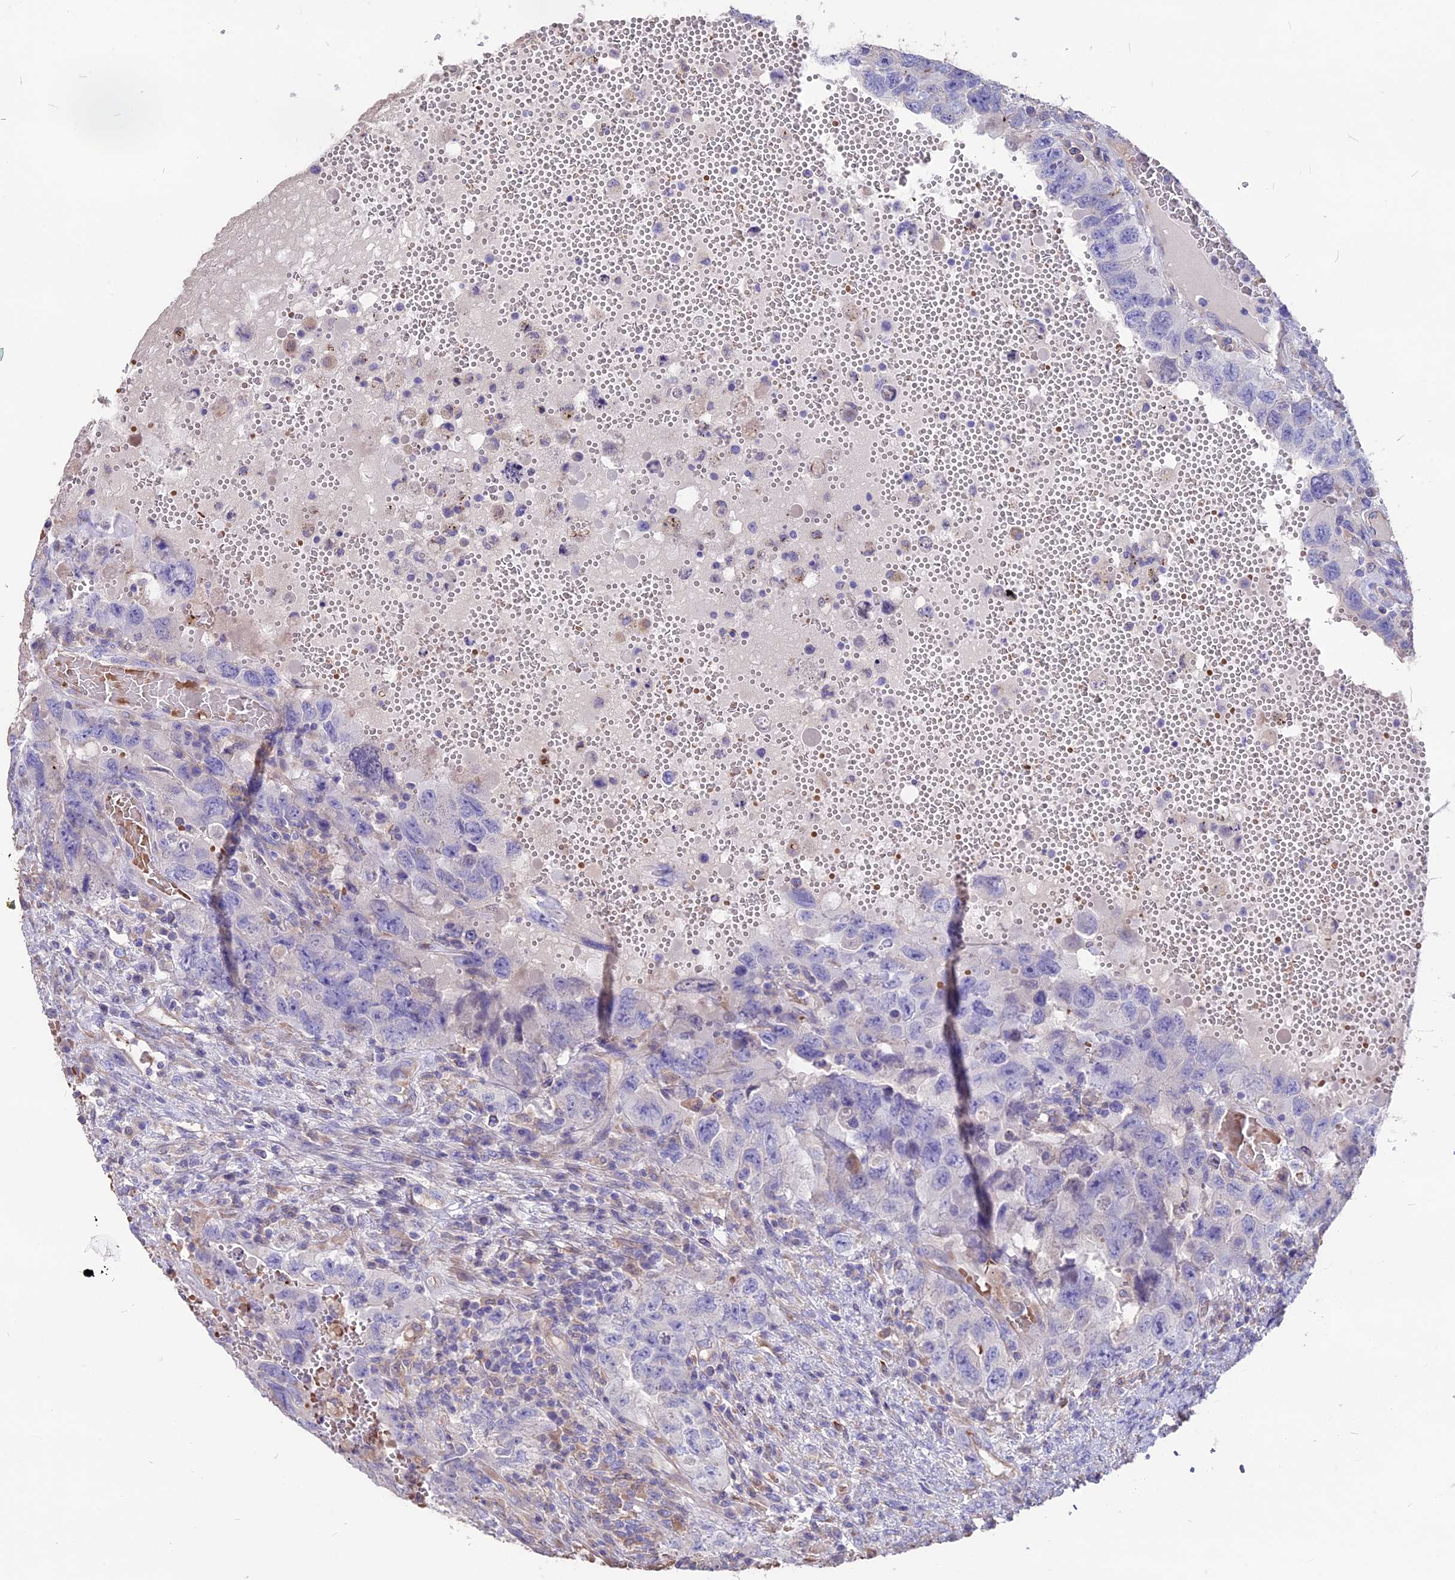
{"staining": {"intensity": "negative", "quantity": "none", "location": "none"}, "tissue": "testis cancer", "cell_type": "Tumor cells", "image_type": "cancer", "snomed": [{"axis": "morphology", "description": "Carcinoma, Embryonal, NOS"}, {"axis": "topography", "description": "Testis"}], "caption": "An IHC histopathology image of embryonal carcinoma (testis) is shown. There is no staining in tumor cells of embryonal carcinoma (testis). (Brightfield microscopy of DAB (3,3'-diaminobenzidine) immunohistochemistry at high magnification).", "gene": "SEH1L", "patient": {"sex": "male", "age": 26}}